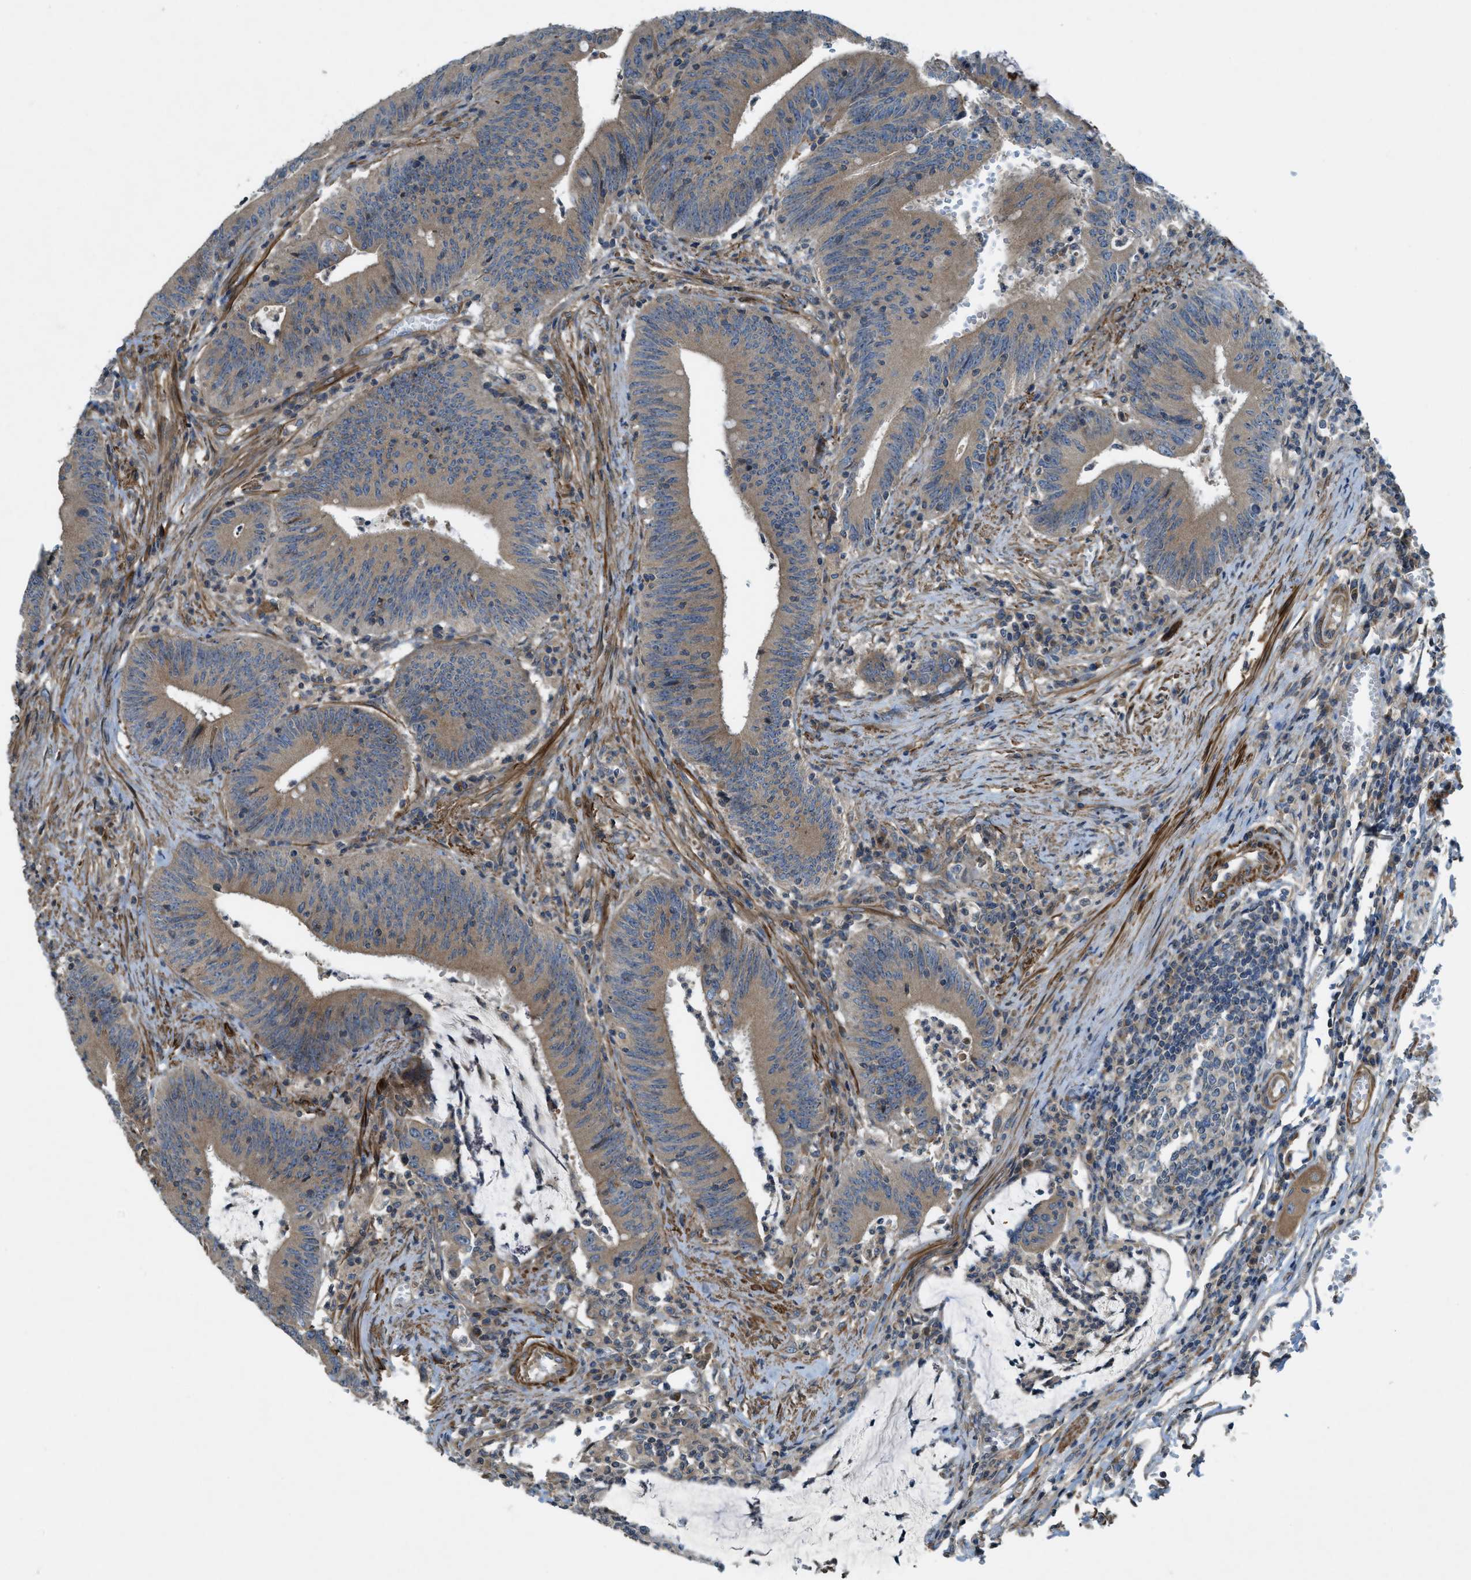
{"staining": {"intensity": "moderate", "quantity": ">75%", "location": "cytoplasmic/membranous"}, "tissue": "colorectal cancer", "cell_type": "Tumor cells", "image_type": "cancer", "snomed": [{"axis": "morphology", "description": "Normal tissue, NOS"}, {"axis": "morphology", "description": "Adenocarcinoma, NOS"}, {"axis": "topography", "description": "Rectum"}], "caption": "Moderate cytoplasmic/membranous protein positivity is appreciated in approximately >75% of tumor cells in colorectal cancer (adenocarcinoma). The protein of interest is shown in brown color, while the nuclei are stained blue.", "gene": "VEZT", "patient": {"sex": "female", "age": 66}}